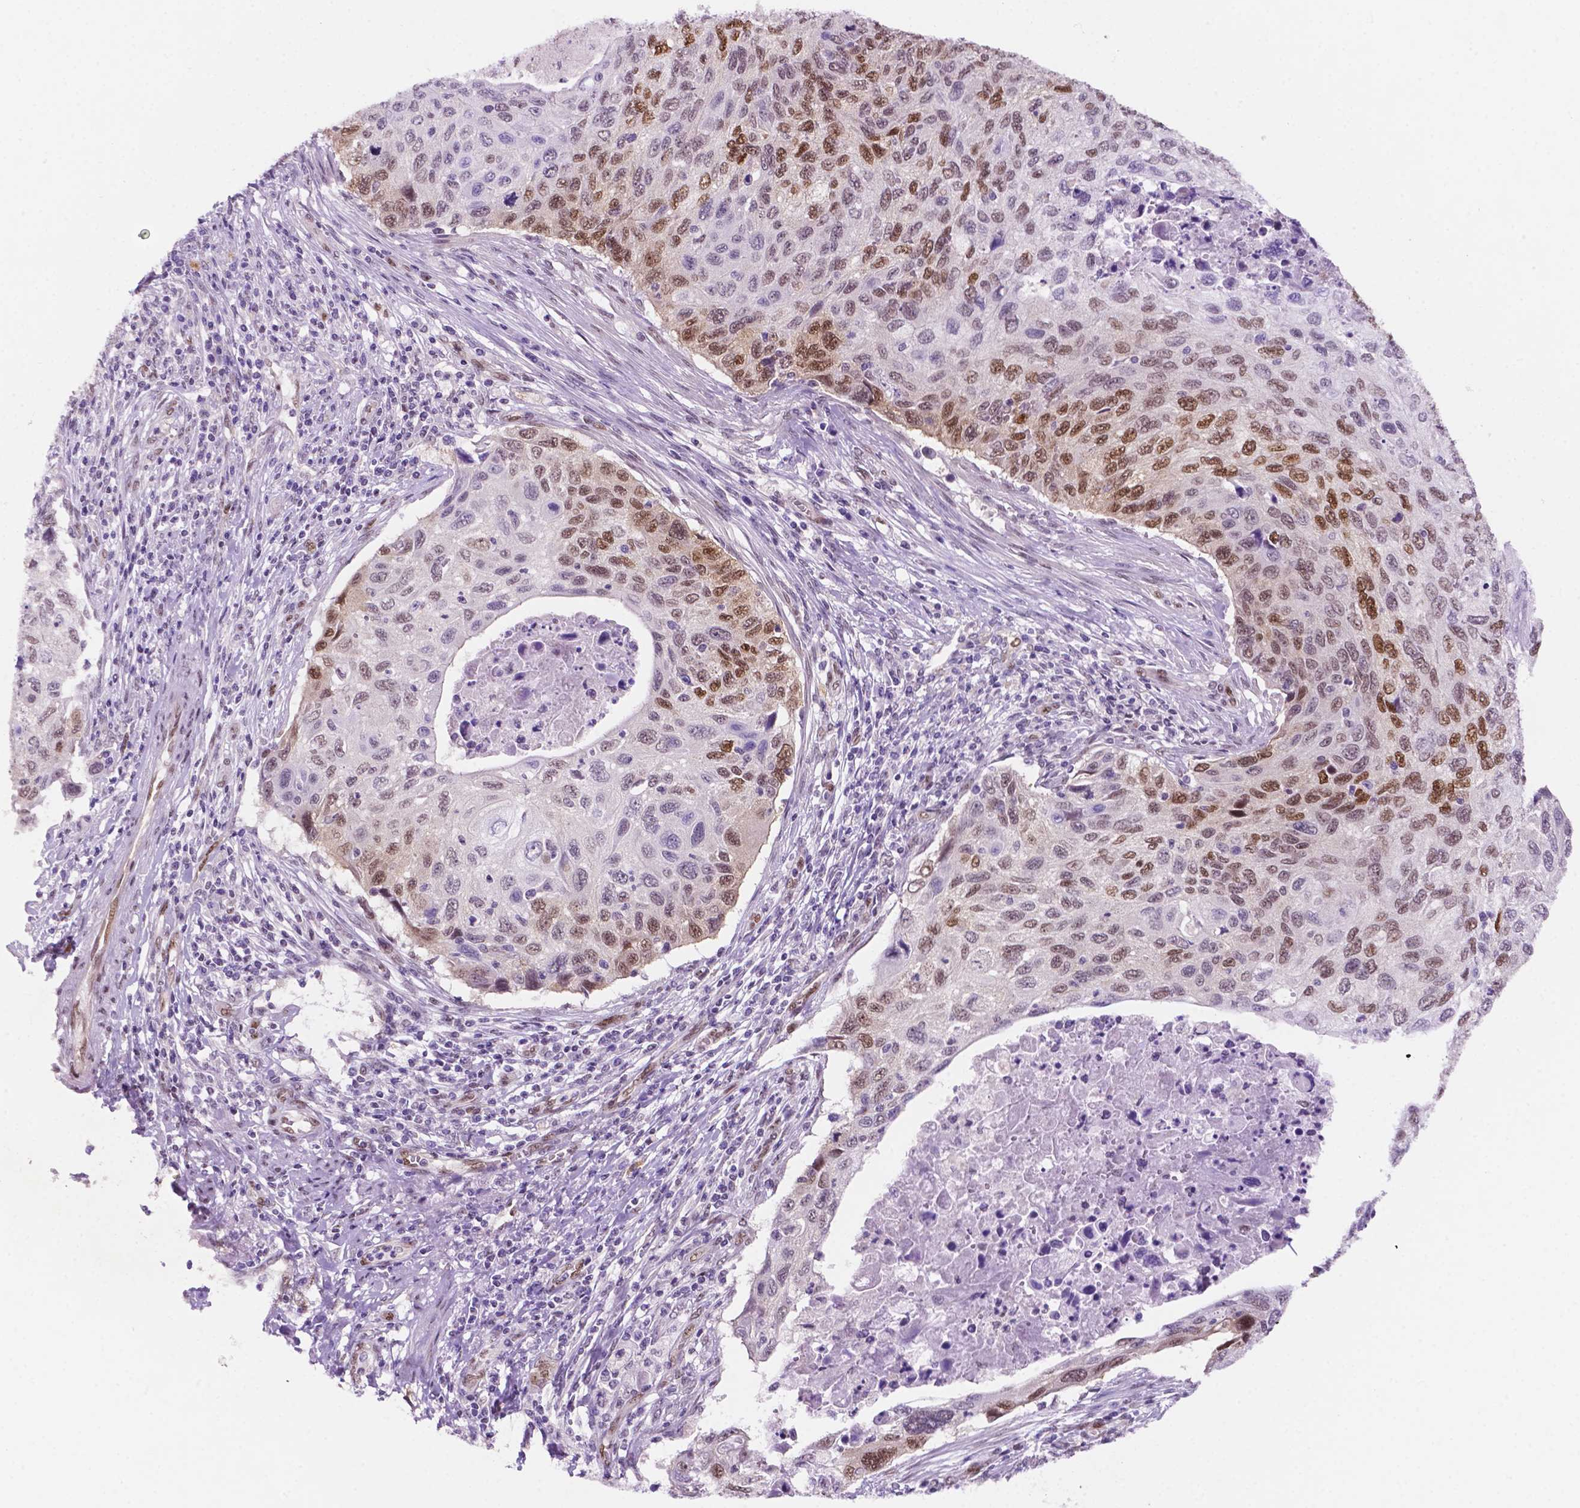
{"staining": {"intensity": "moderate", "quantity": "25%-75%", "location": "nuclear"}, "tissue": "cervical cancer", "cell_type": "Tumor cells", "image_type": "cancer", "snomed": [{"axis": "morphology", "description": "Squamous cell carcinoma, NOS"}, {"axis": "topography", "description": "Cervix"}], "caption": "Immunohistochemistry (IHC) photomicrograph of neoplastic tissue: human cervical cancer stained using immunohistochemistry (IHC) exhibits medium levels of moderate protein expression localized specifically in the nuclear of tumor cells, appearing as a nuclear brown color.", "gene": "ERF", "patient": {"sex": "female", "age": 70}}